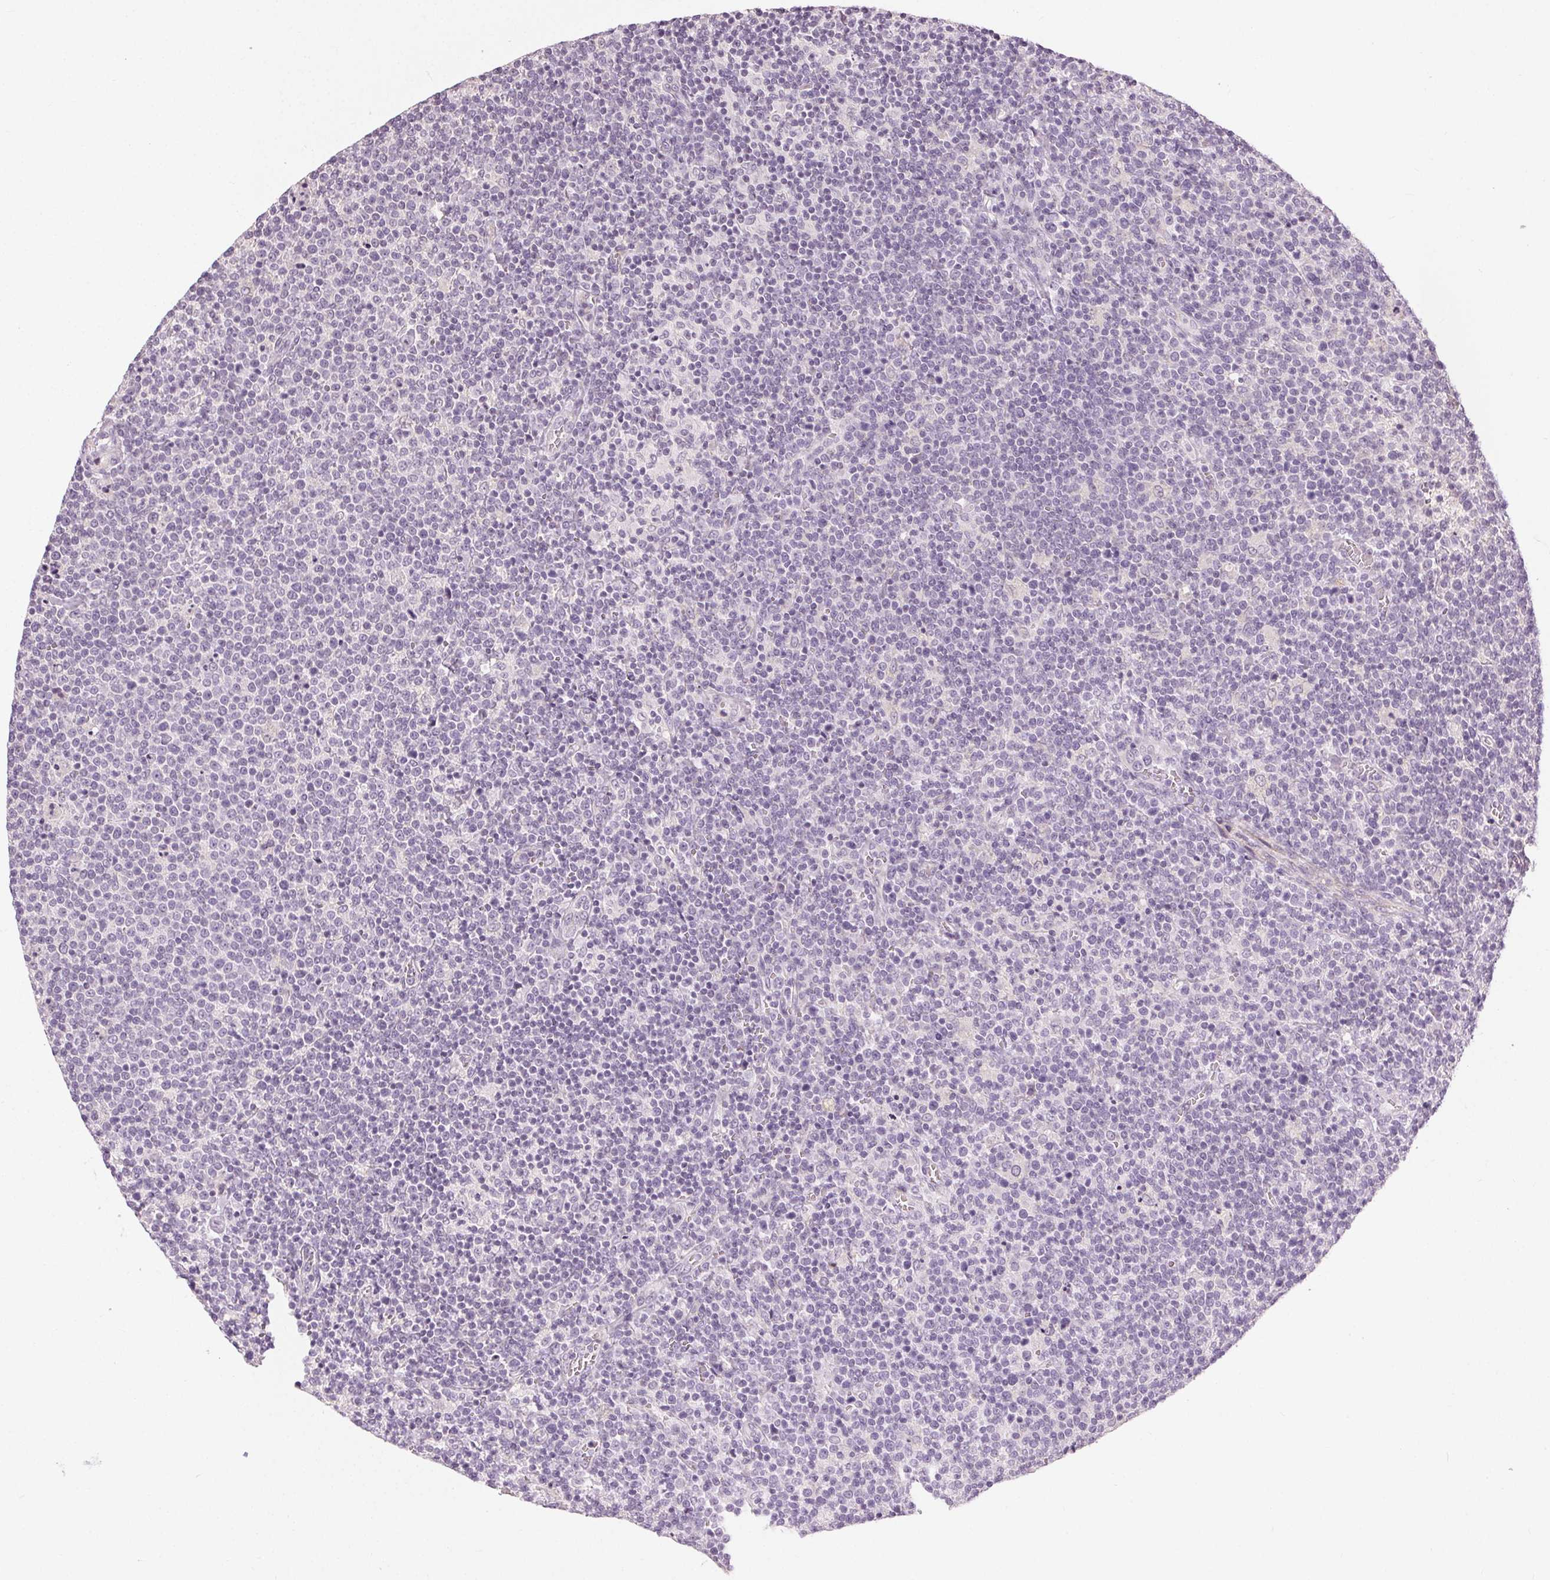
{"staining": {"intensity": "negative", "quantity": "none", "location": "none"}, "tissue": "lymphoma", "cell_type": "Tumor cells", "image_type": "cancer", "snomed": [{"axis": "morphology", "description": "Malignant lymphoma, non-Hodgkin's type, High grade"}, {"axis": "topography", "description": "Lymph node"}], "caption": "Image shows no significant protein staining in tumor cells of high-grade malignant lymphoma, non-Hodgkin's type.", "gene": "CLTRN", "patient": {"sex": "male", "age": 61}}